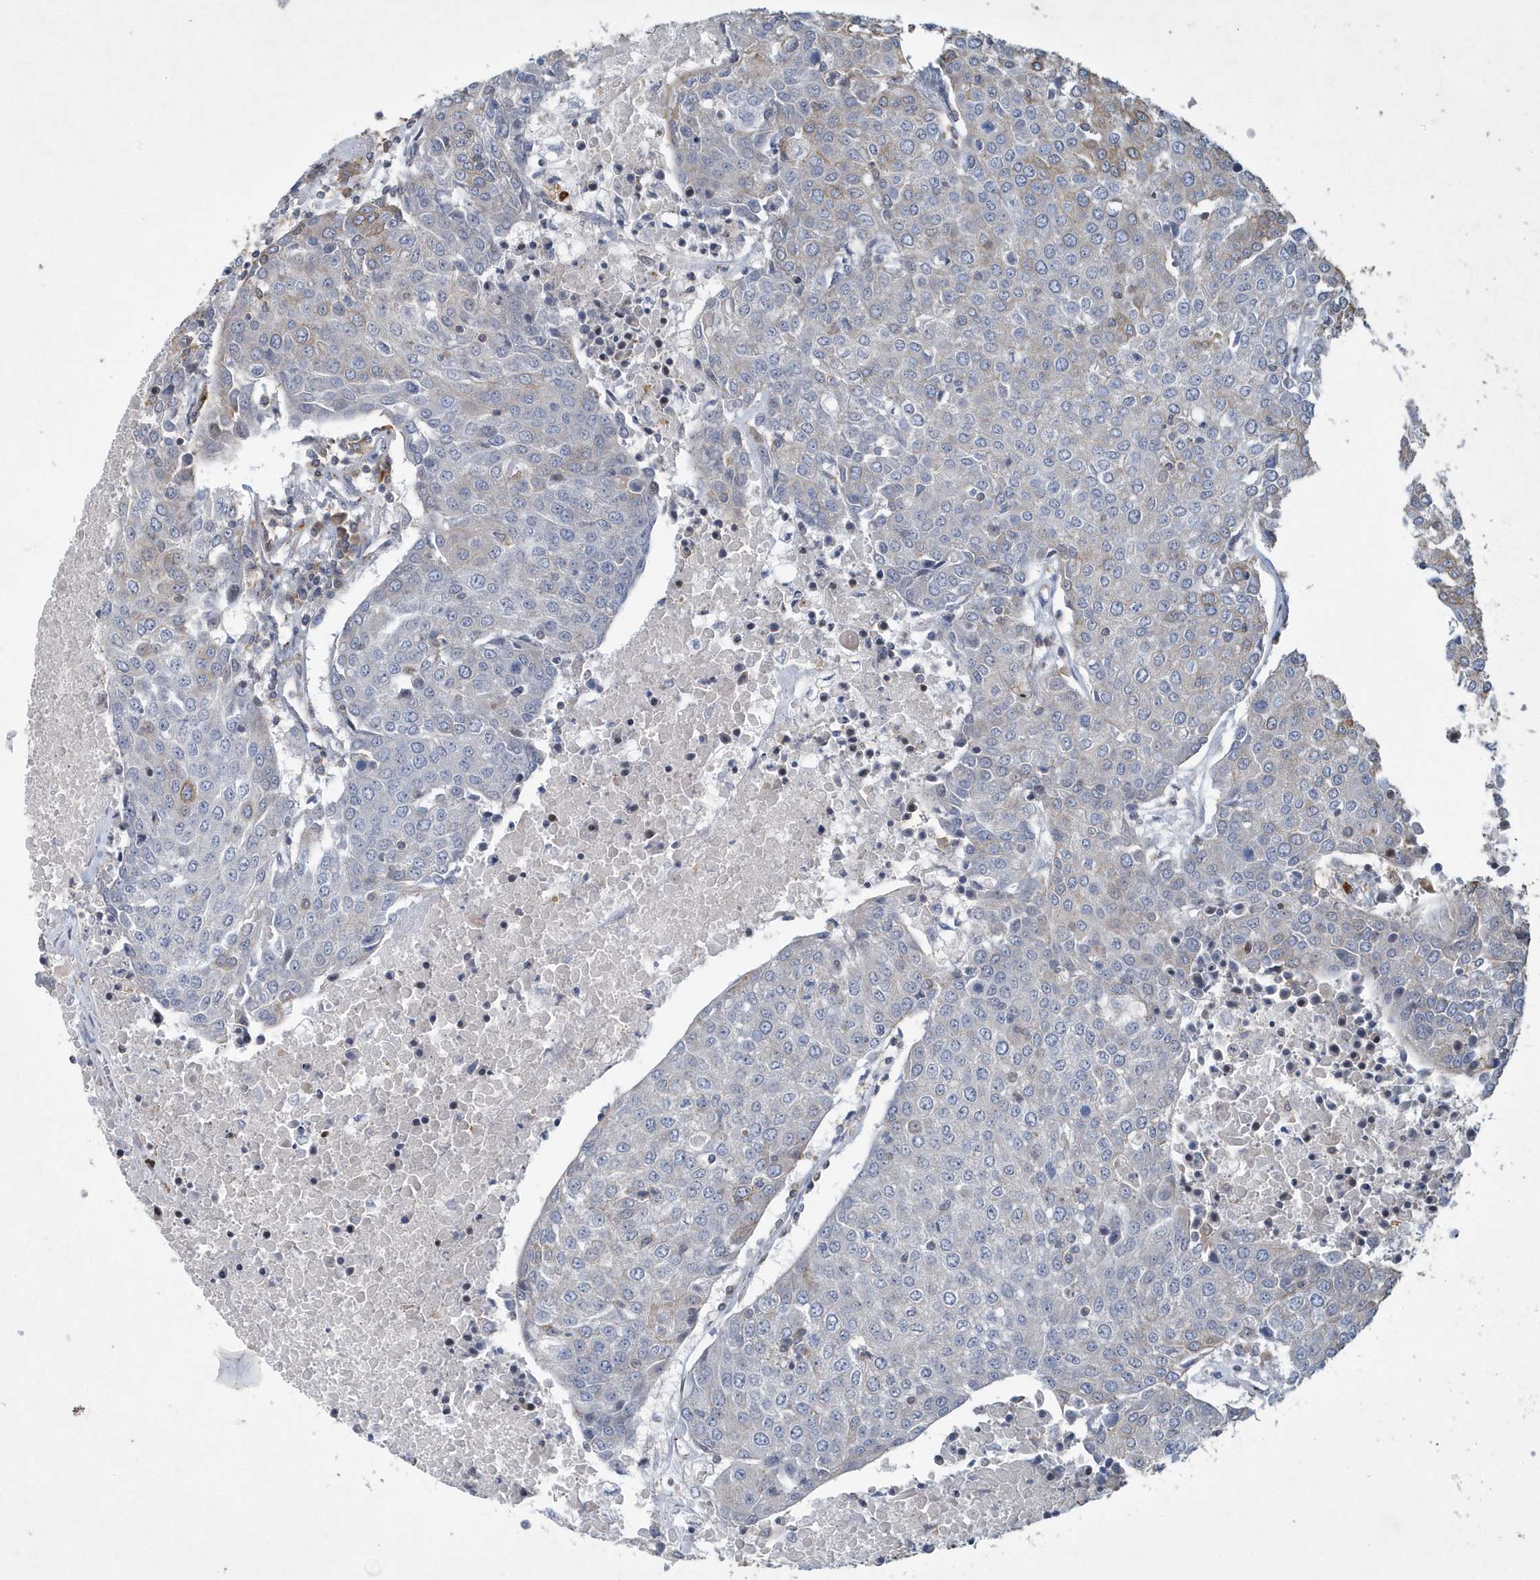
{"staining": {"intensity": "negative", "quantity": "none", "location": "none"}, "tissue": "urothelial cancer", "cell_type": "Tumor cells", "image_type": "cancer", "snomed": [{"axis": "morphology", "description": "Urothelial carcinoma, High grade"}, {"axis": "topography", "description": "Urinary bladder"}], "caption": "The IHC histopathology image has no significant staining in tumor cells of urothelial cancer tissue.", "gene": "N4BP2", "patient": {"sex": "female", "age": 85}}